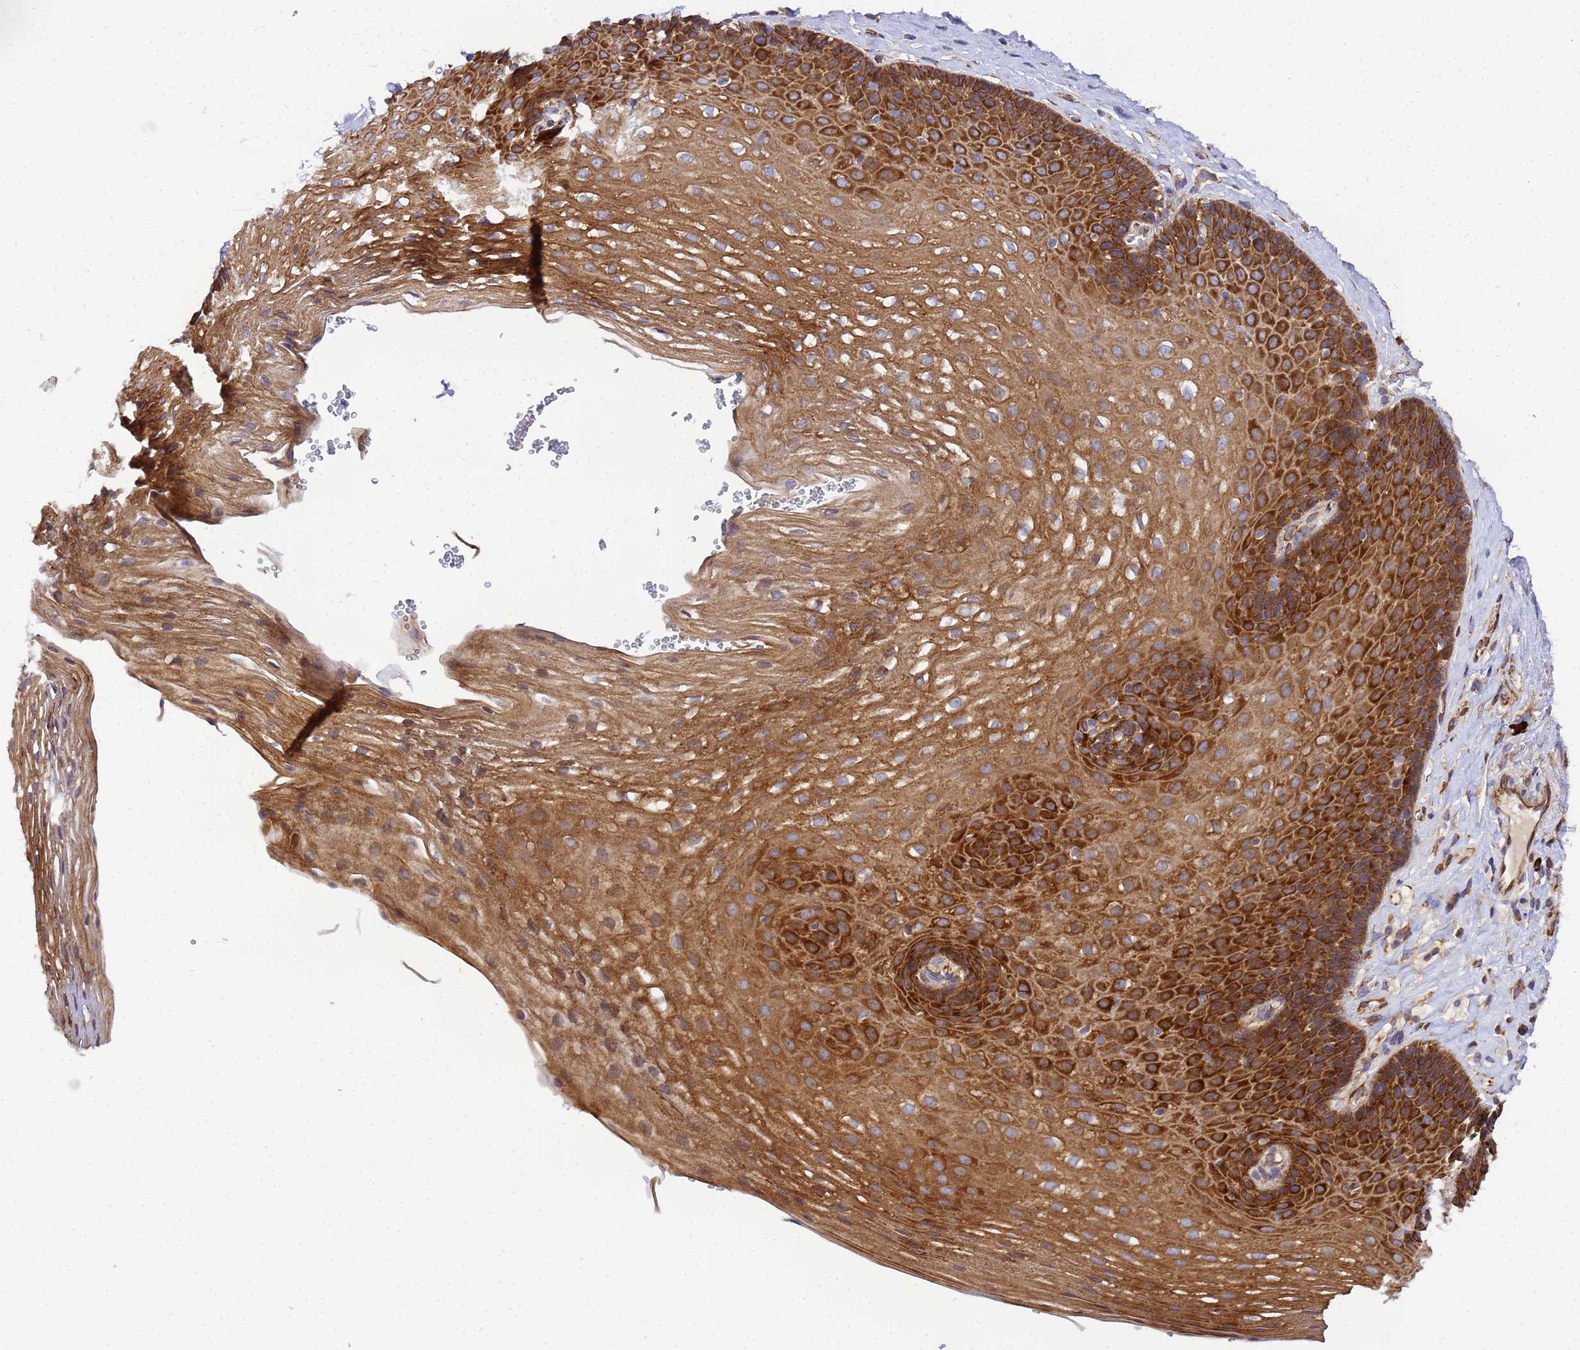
{"staining": {"intensity": "strong", "quantity": ">75%", "location": "cytoplasmic/membranous"}, "tissue": "esophagus", "cell_type": "Squamous epithelial cells", "image_type": "normal", "snomed": [{"axis": "morphology", "description": "Normal tissue, NOS"}, {"axis": "topography", "description": "Esophagus"}], "caption": "Strong cytoplasmic/membranous positivity for a protein is appreciated in approximately >75% of squamous epithelial cells of unremarkable esophagus using immunohistochemistry (IHC).", "gene": "POM121C", "patient": {"sex": "female", "age": 66}}